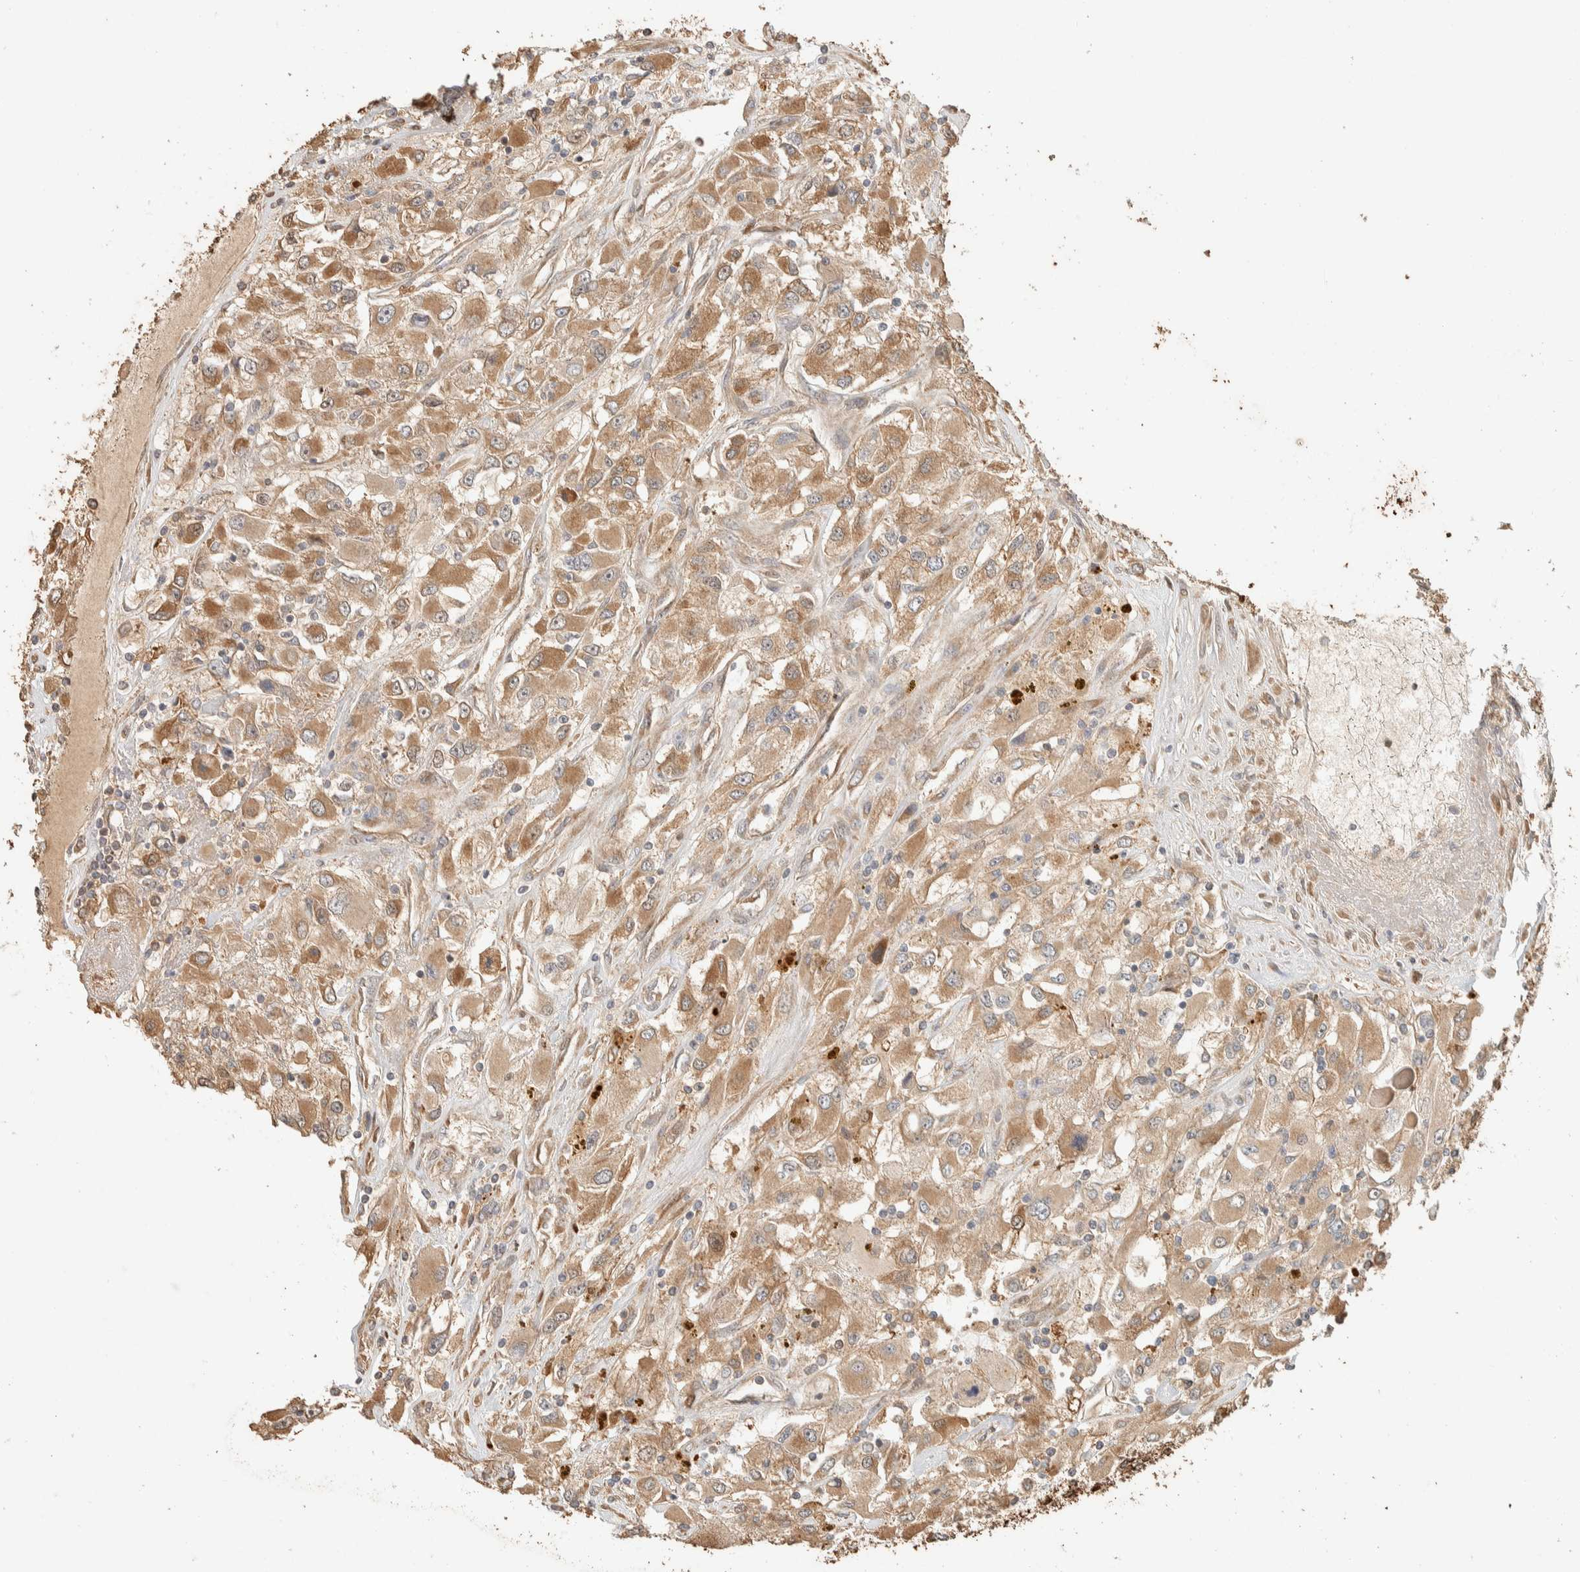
{"staining": {"intensity": "moderate", "quantity": ">75%", "location": "cytoplasmic/membranous"}, "tissue": "renal cancer", "cell_type": "Tumor cells", "image_type": "cancer", "snomed": [{"axis": "morphology", "description": "Adenocarcinoma, NOS"}, {"axis": "topography", "description": "Kidney"}], "caption": "Renal adenocarcinoma tissue reveals moderate cytoplasmic/membranous expression in approximately >75% of tumor cells, visualized by immunohistochemistry.", "gene": "EXOC7", "patient": {"sex": "female", "age": 52}}